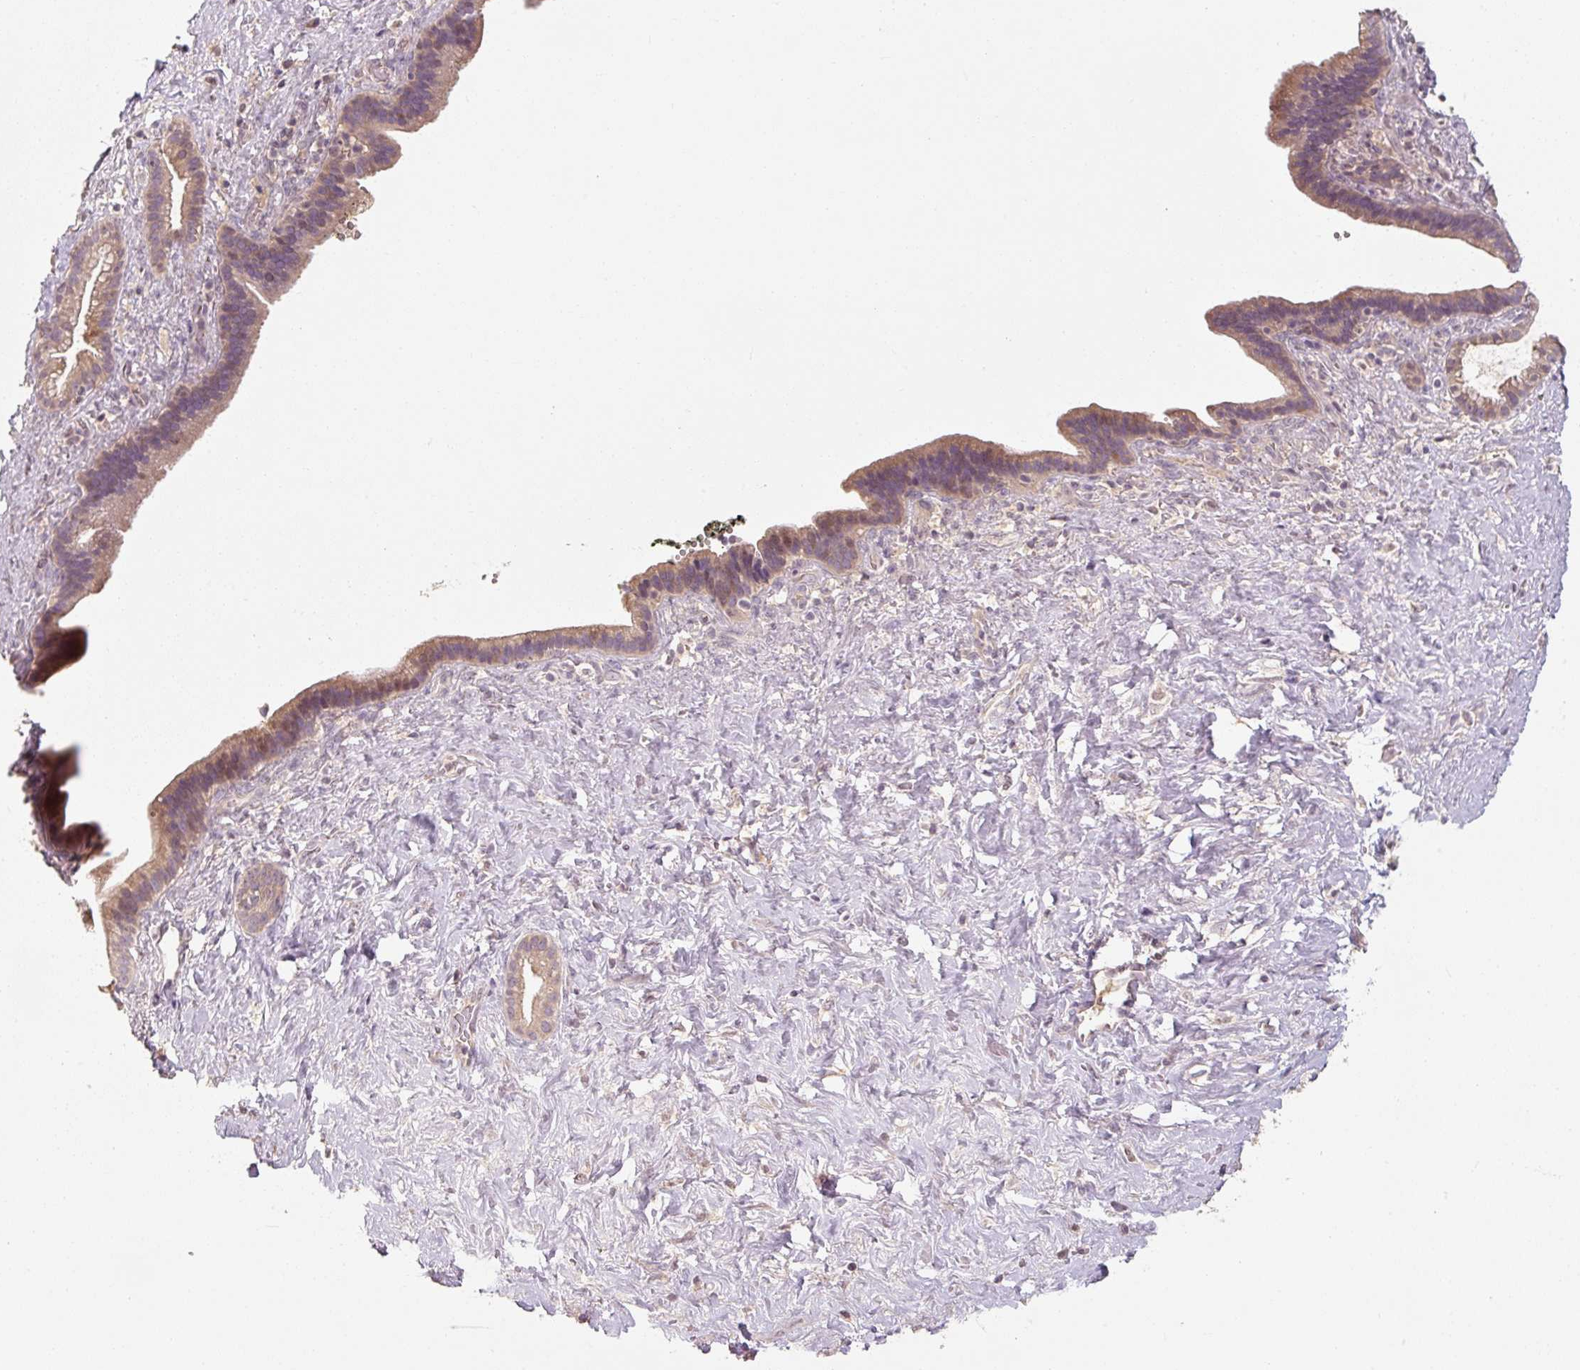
{"staining": {"intensity": "weak", "quantity": ">75%", "location": "cytoplasmic/membranous"}, "tissue": "pancreatic cancer", "cell_type": "Tumor cells", "image_type": "cancer", "snomed": [{"axis": "morphology", "description": "Adenocarcinoma, NOS"}, {"axis": "topography", "description": "Pancreas"}], "caption": "Protein staining of pancreatic adenocarcinoma tissue displays weak cytoplasmic/membranous positivity in about >75% of tumor cells.", "gene": "CFAP65", "patient": {"sex": "male", "age": 44}}